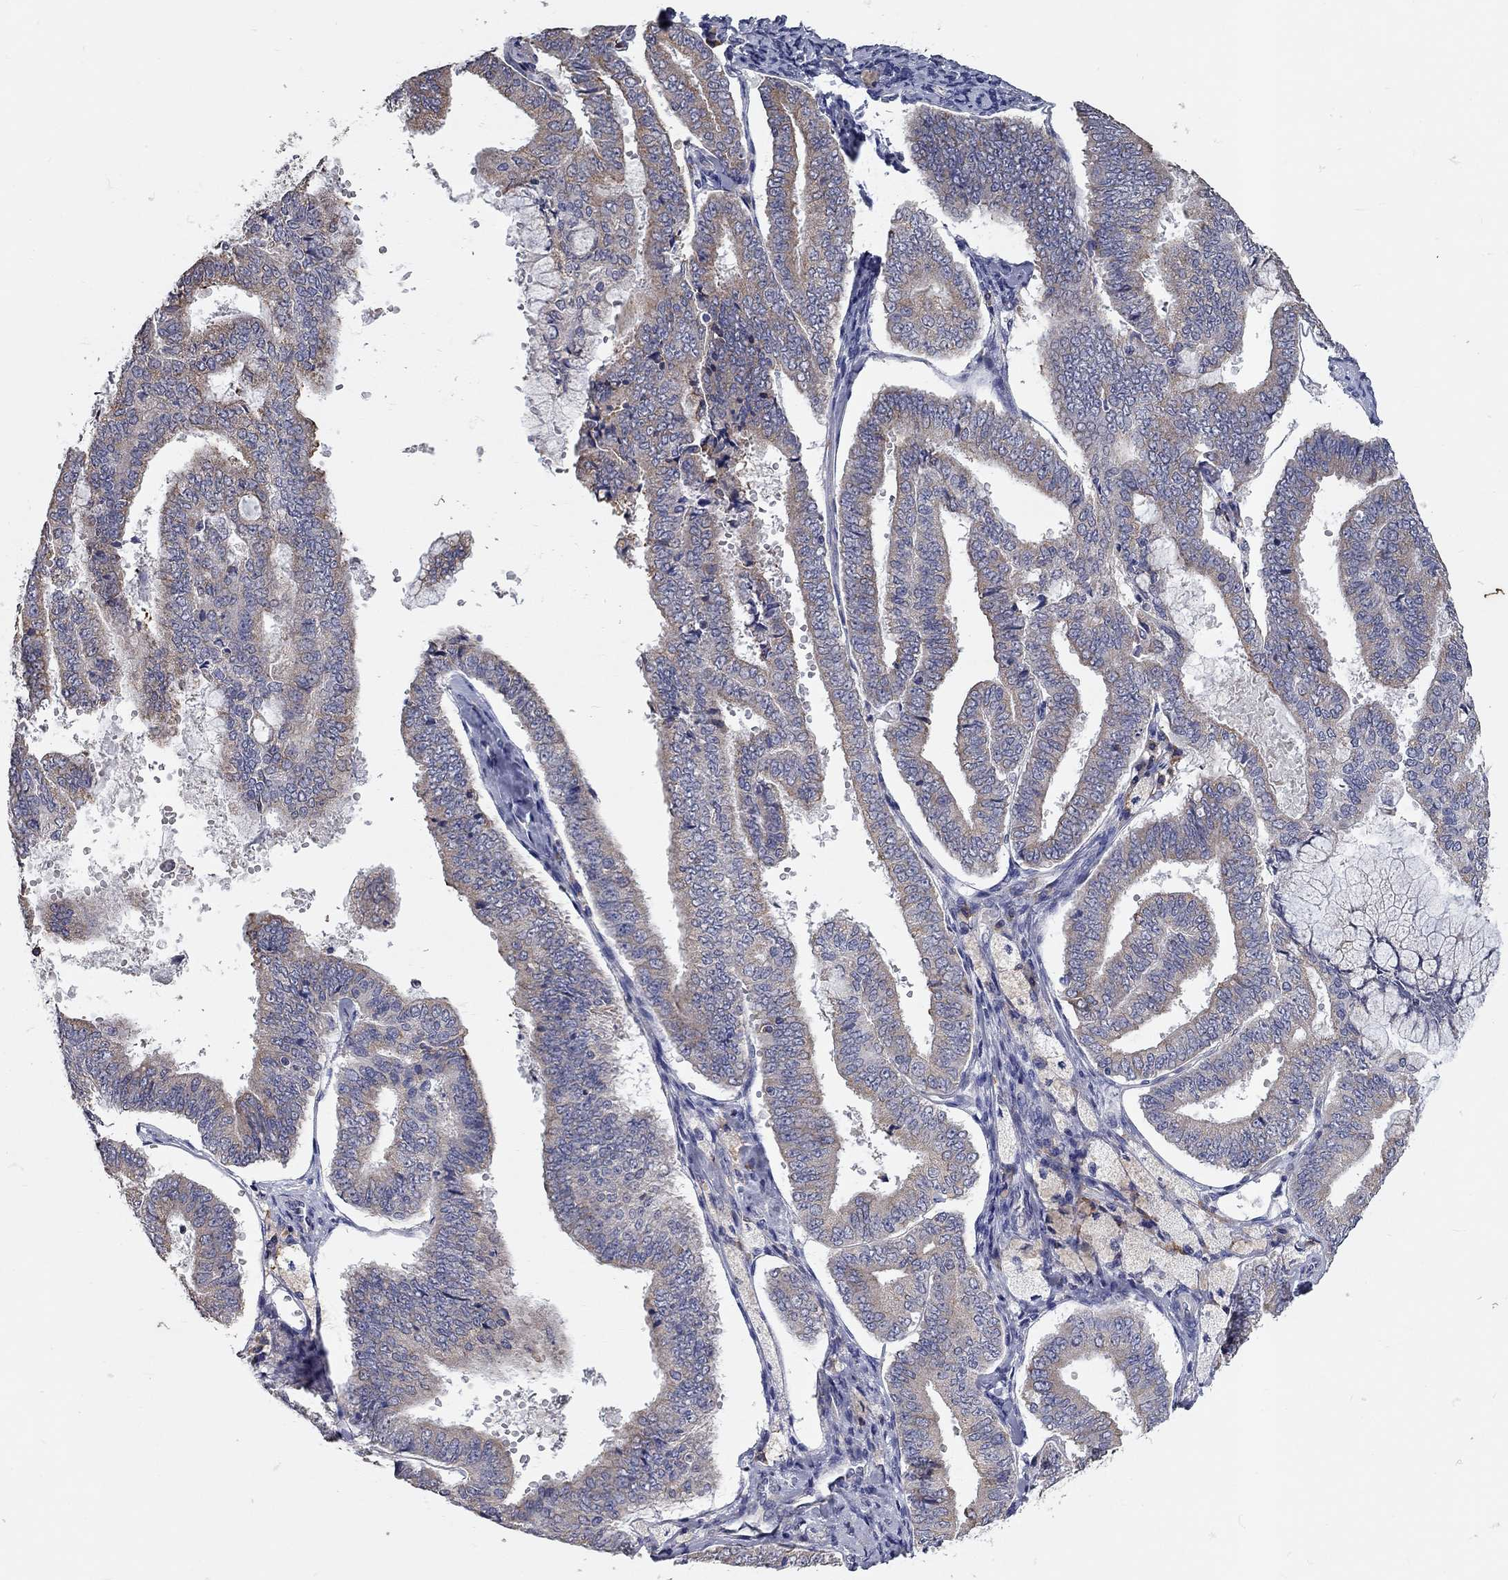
{"staining": {"intensity": "weak", "quantity": "25%-75%", "location": "cytoplasmic/membranous"}, "tissue": "endometrial cancer", "cell_type": "Tumor cells", "image_type": "cancer", "snomed": [{"axis": "morphology", "description": "Adenocarcinoma, NOS"}, {"axis": "topography", "description": "Endometrium"}], "caption": "Endometrial cancer (adenocarcinoma) stained with immunohistochemistry displays weak cytoplasmic/membranous staining in approximately 25%-75% of tumor cells. (DAB IHC with brightfield microscopy, high magnification).", "gene": "XAGE2", "patient": {"sex": "female", "age": 63}}